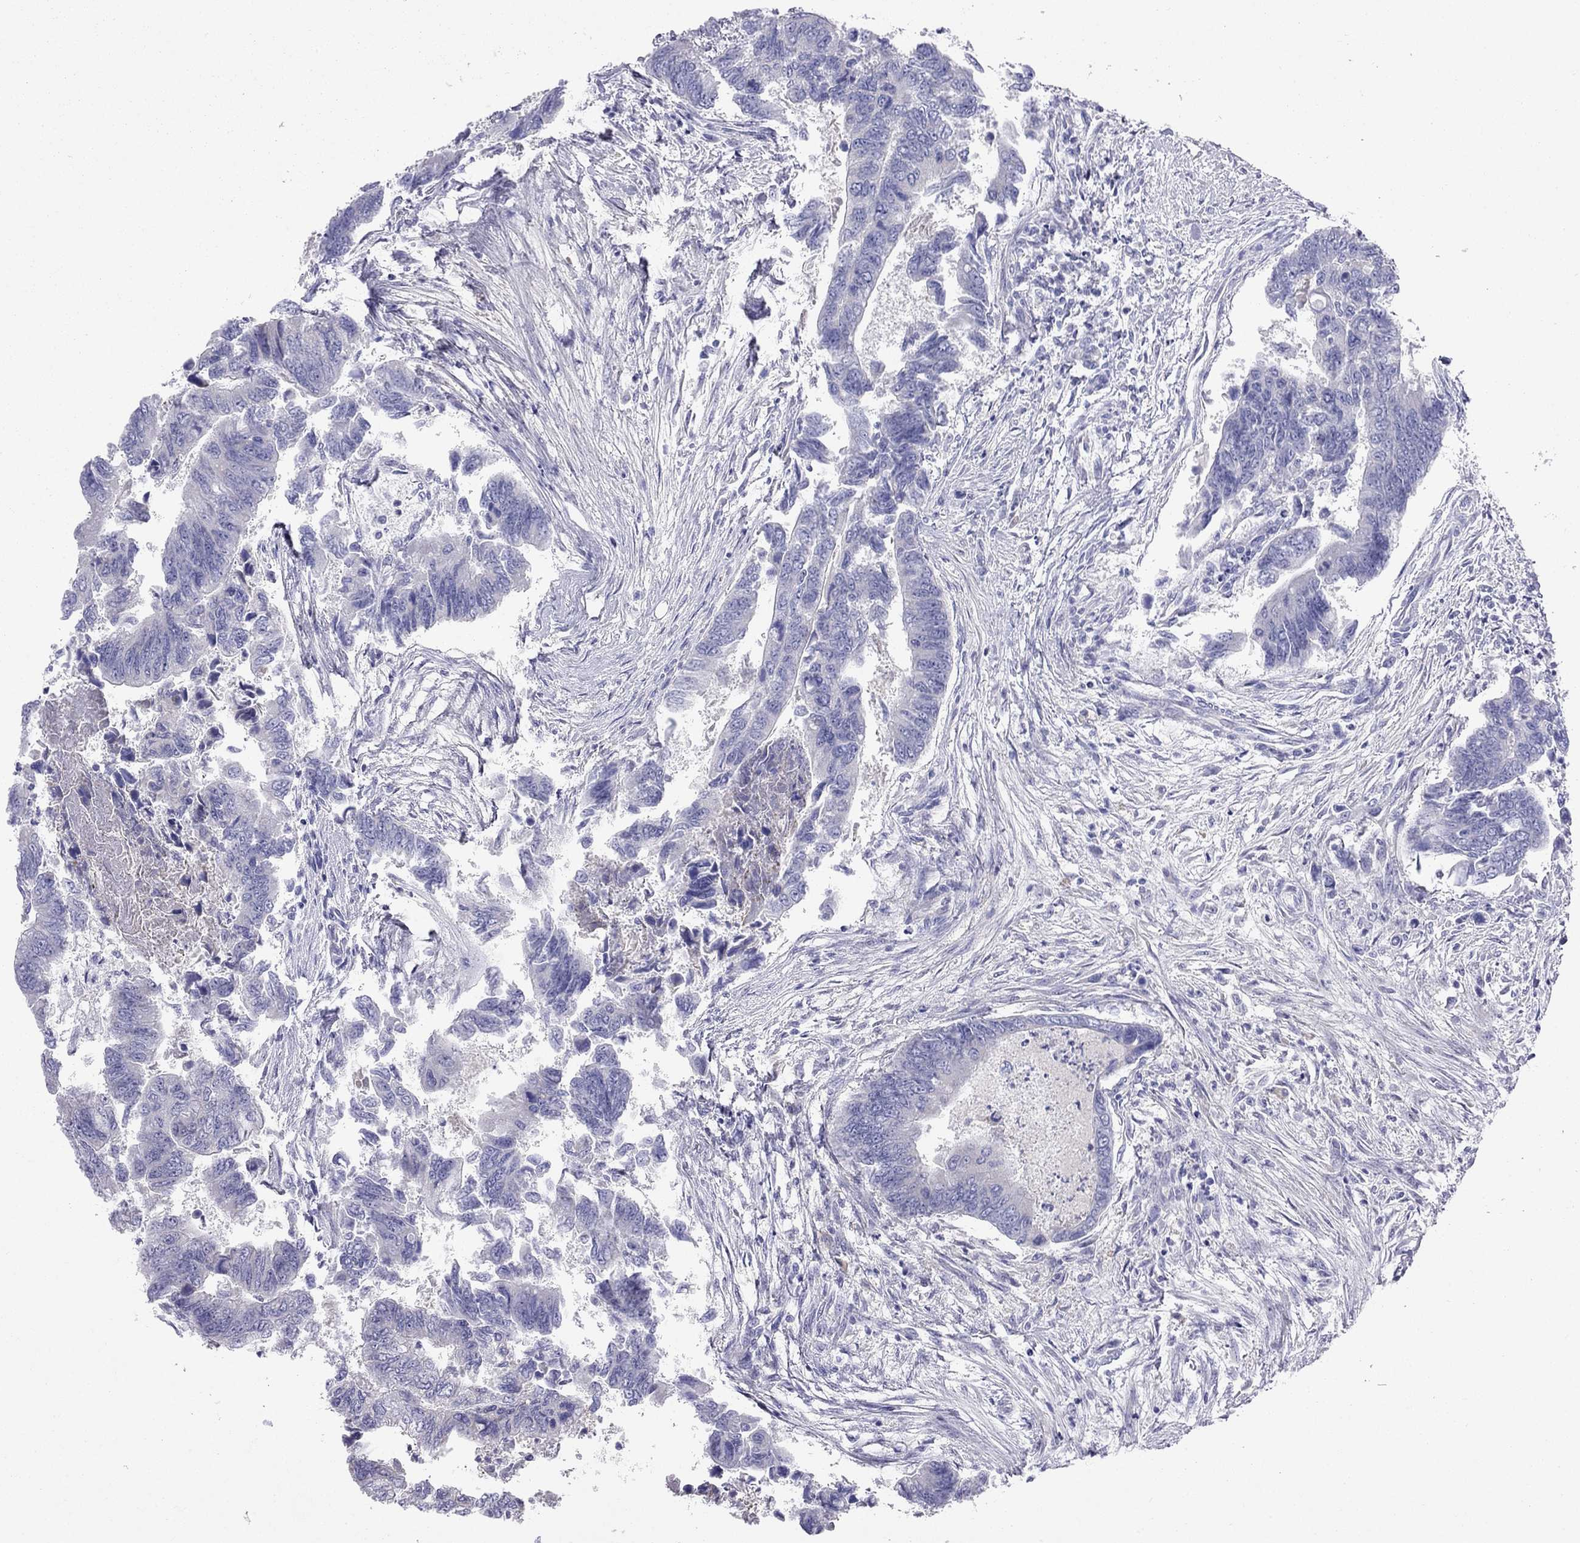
{"staining": {"intensity": "negative", "quantity": "none", "location": "none"}, "tissue": "colorectal cancer", "cell_type": "Tumor cells", "image_type": "cancer", "snomed": [{"axis": "morphology", "description": "Adenocarcinoma, NOS"}, {"axis": "topography", "description": "Colon"}], "caption": "IHC of human adenocarcinoma (colorectal) shows no staining in tumor cells.", "gene": "LONRF2", "patient": {"sex": "female", "age": 65}}